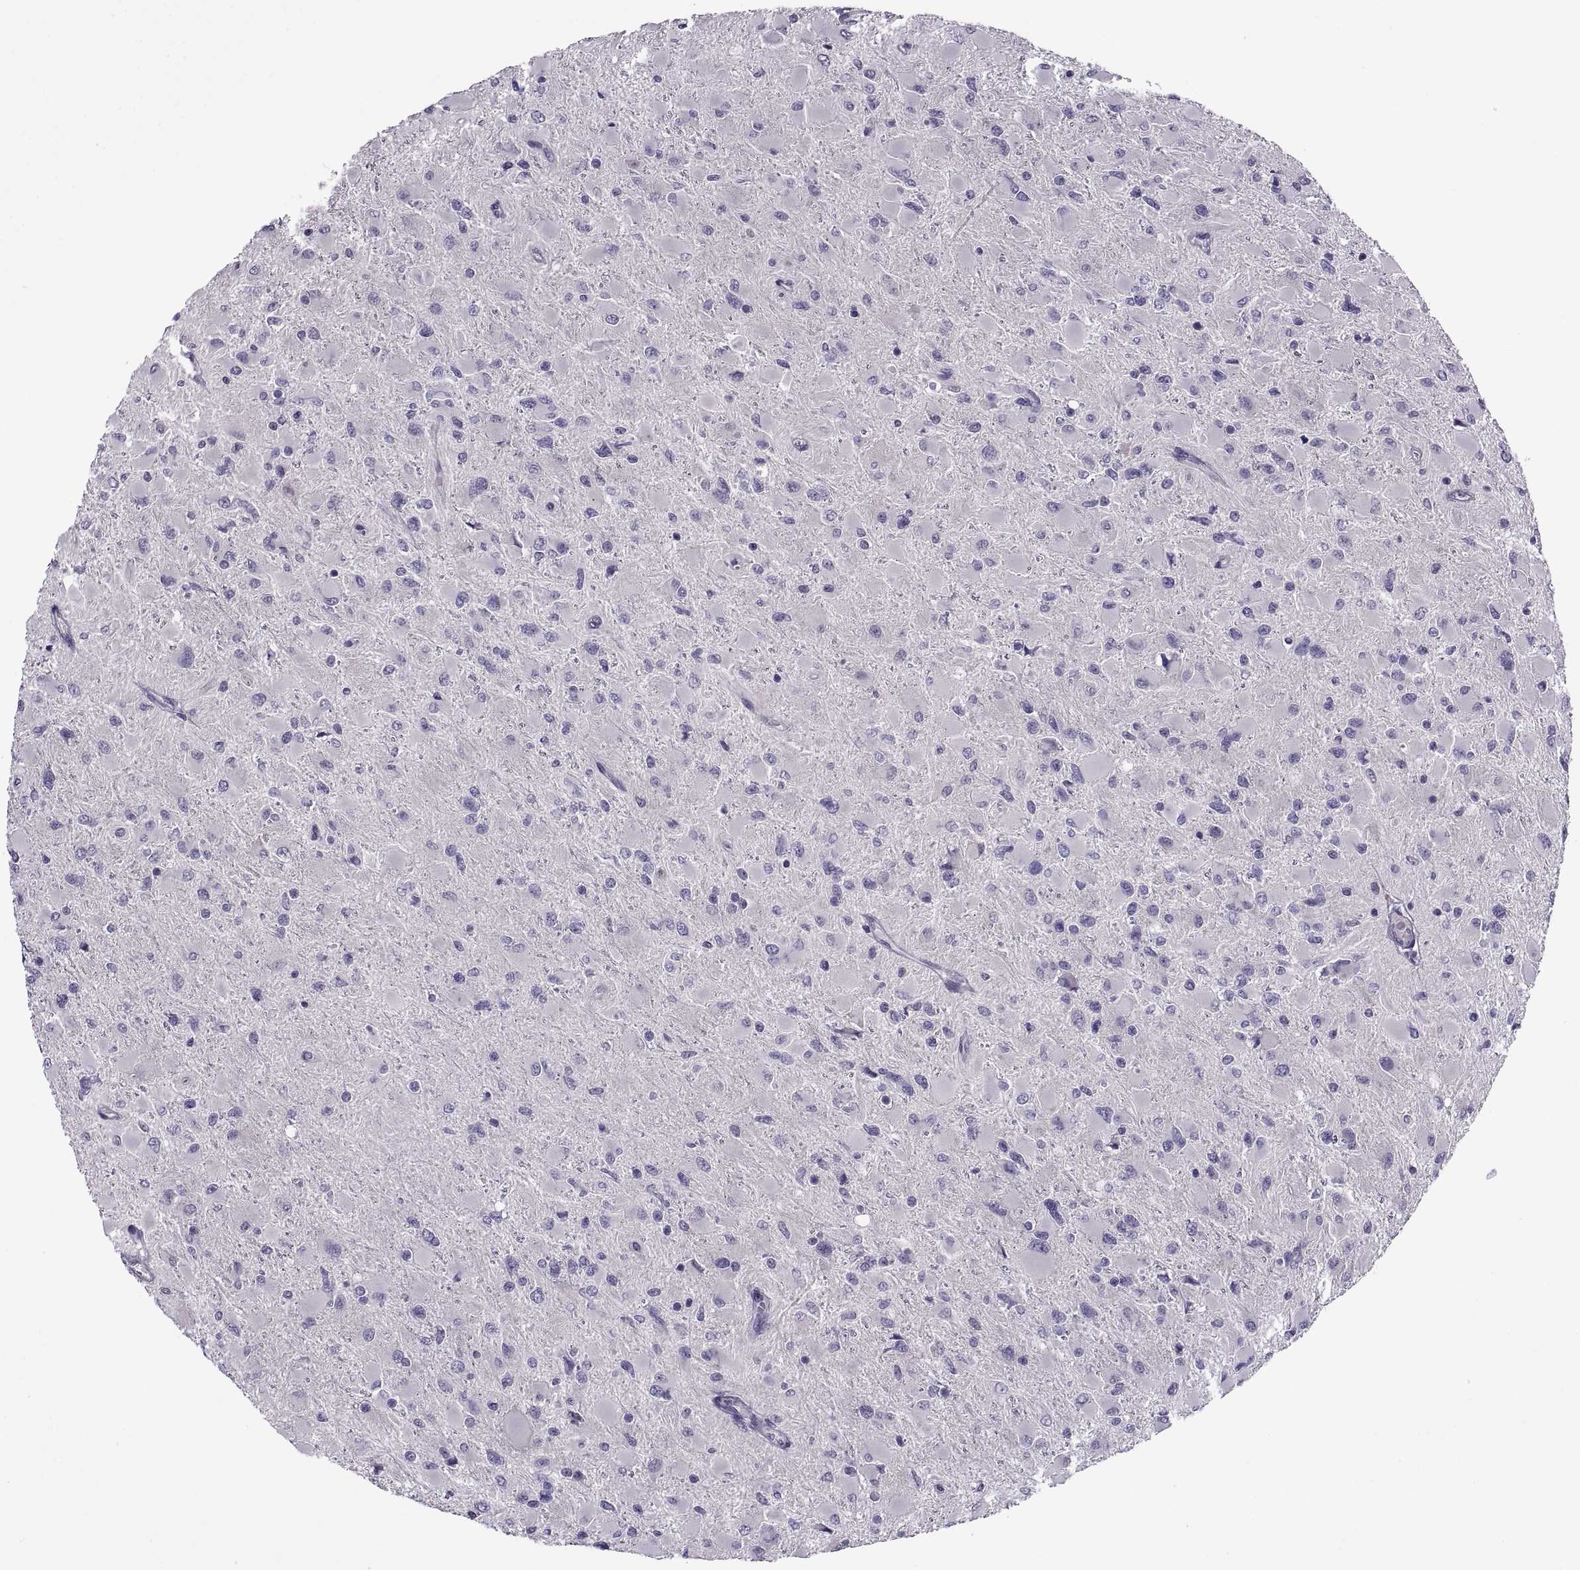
{"staining": {"intensity": "negative", "quantity": "none", "location": "none"}, "tissue": "glioma", "cell_type": "Tumor cells", "image_type": "cancer", "snomed": [{"axis": "morphology", "description": "Glioma, malignant, High grade"}, {"axis": "topography", "description": "Cerebral cortex"}], "caption": "Tumor cells show no significant positivity in malignant glioma (high-grade). (DAB IHC visualized using brightfield microscopy, high magnification).", "gene": "MAGEB1", "patient": {"sex": "female", "age": 36}}